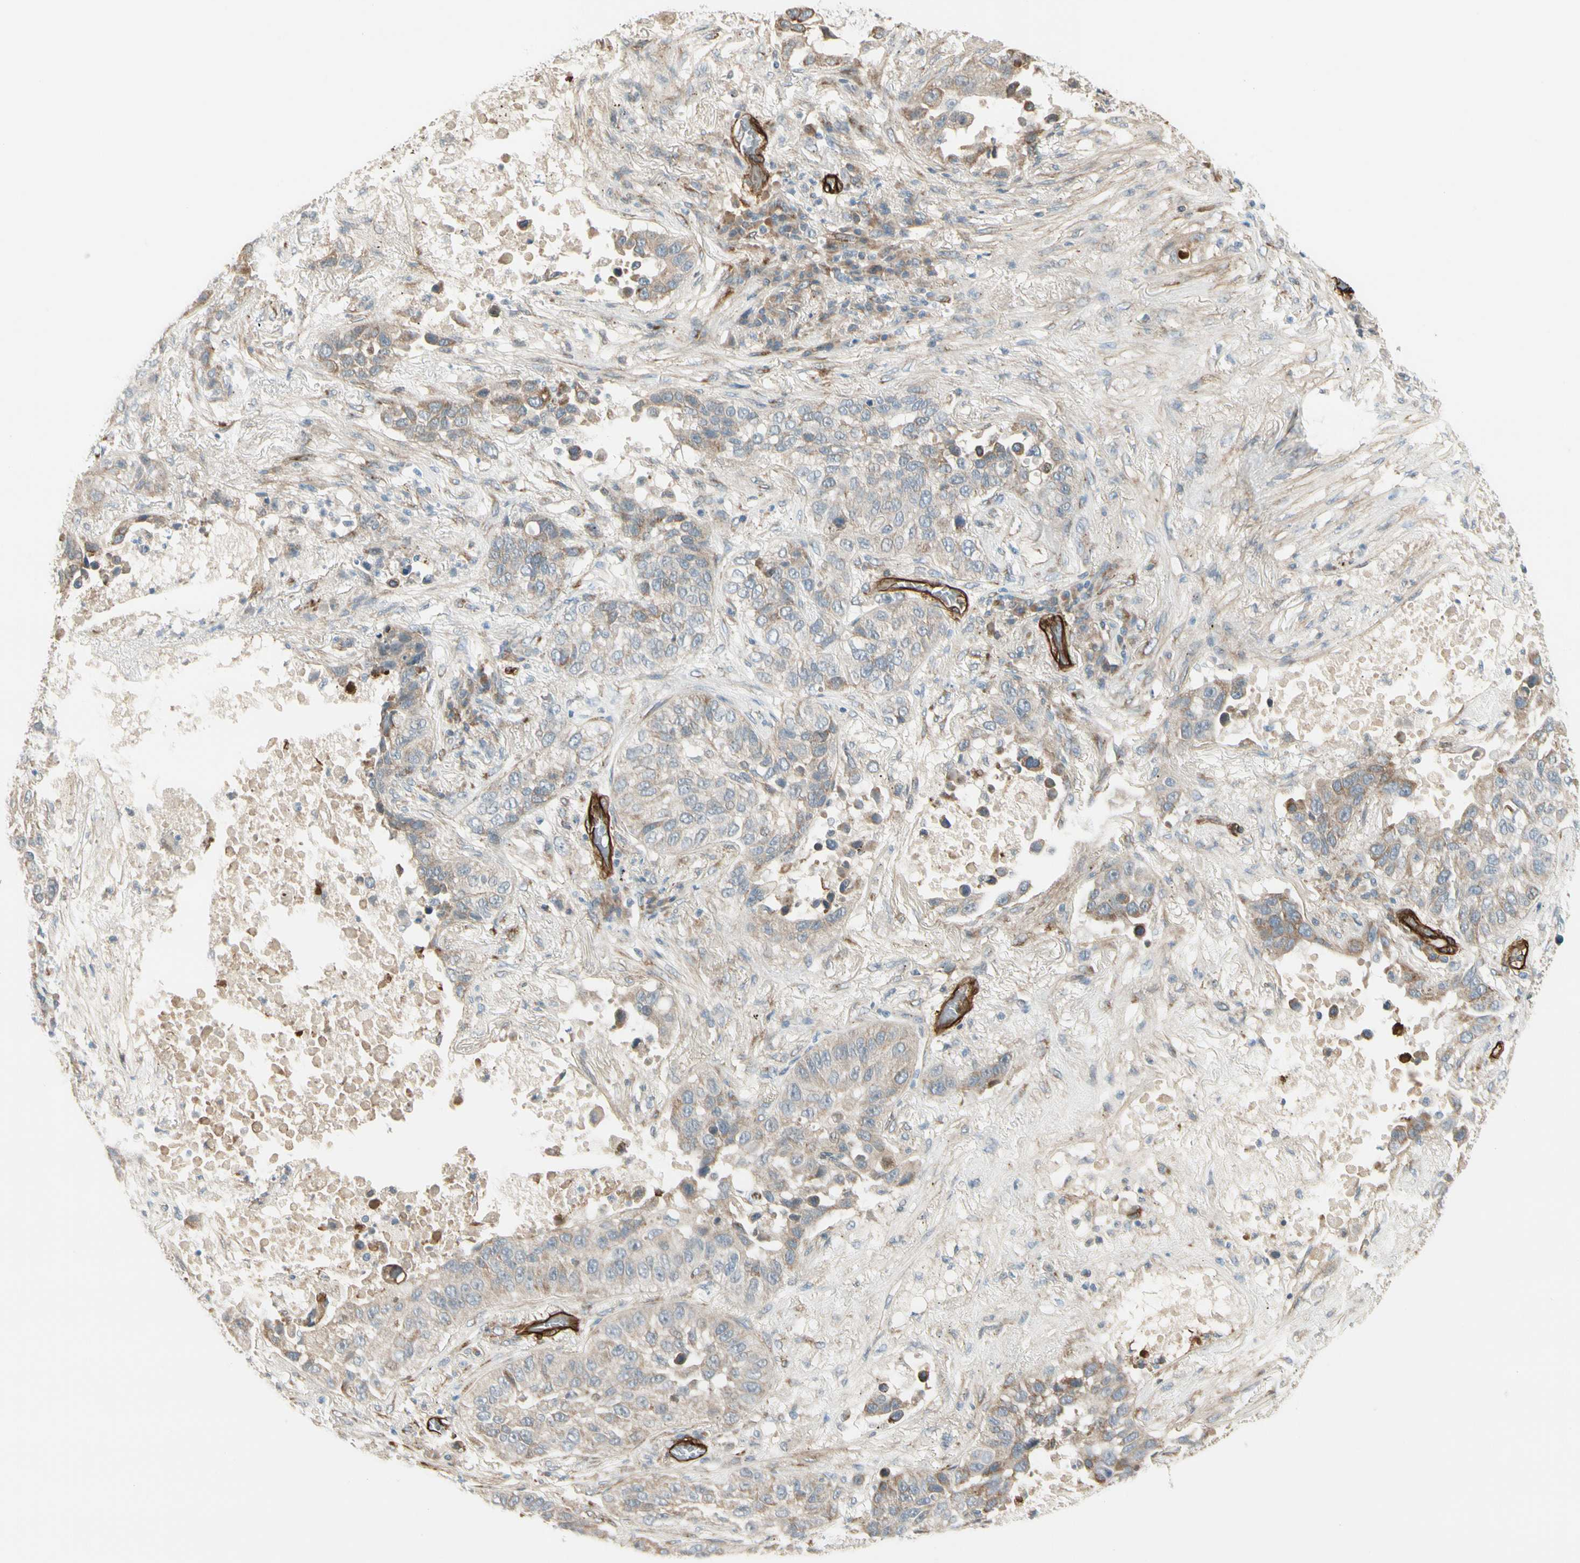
{"staining": {"intensity": "weak", "quantity": "25%-75%", "location": "cytoplasmic/membranous"}, "tissue": "lung cancer", "cell_type": "Tumor cells", "image_type": "cancer", "snomed": [{"axis": "morphology", "description": "Squamous cell carcinoma, NOS"}, {"axis": "topography", "description": "Lung"}], "caption": "Protein expression analysis of human lung squamous cell carcinoma reveals weak cytoplasmic/membranous staining in about 25%-75% of tumor cells.", "gene": "MCAM", "patient": {"sex": "male", "age": 57}}